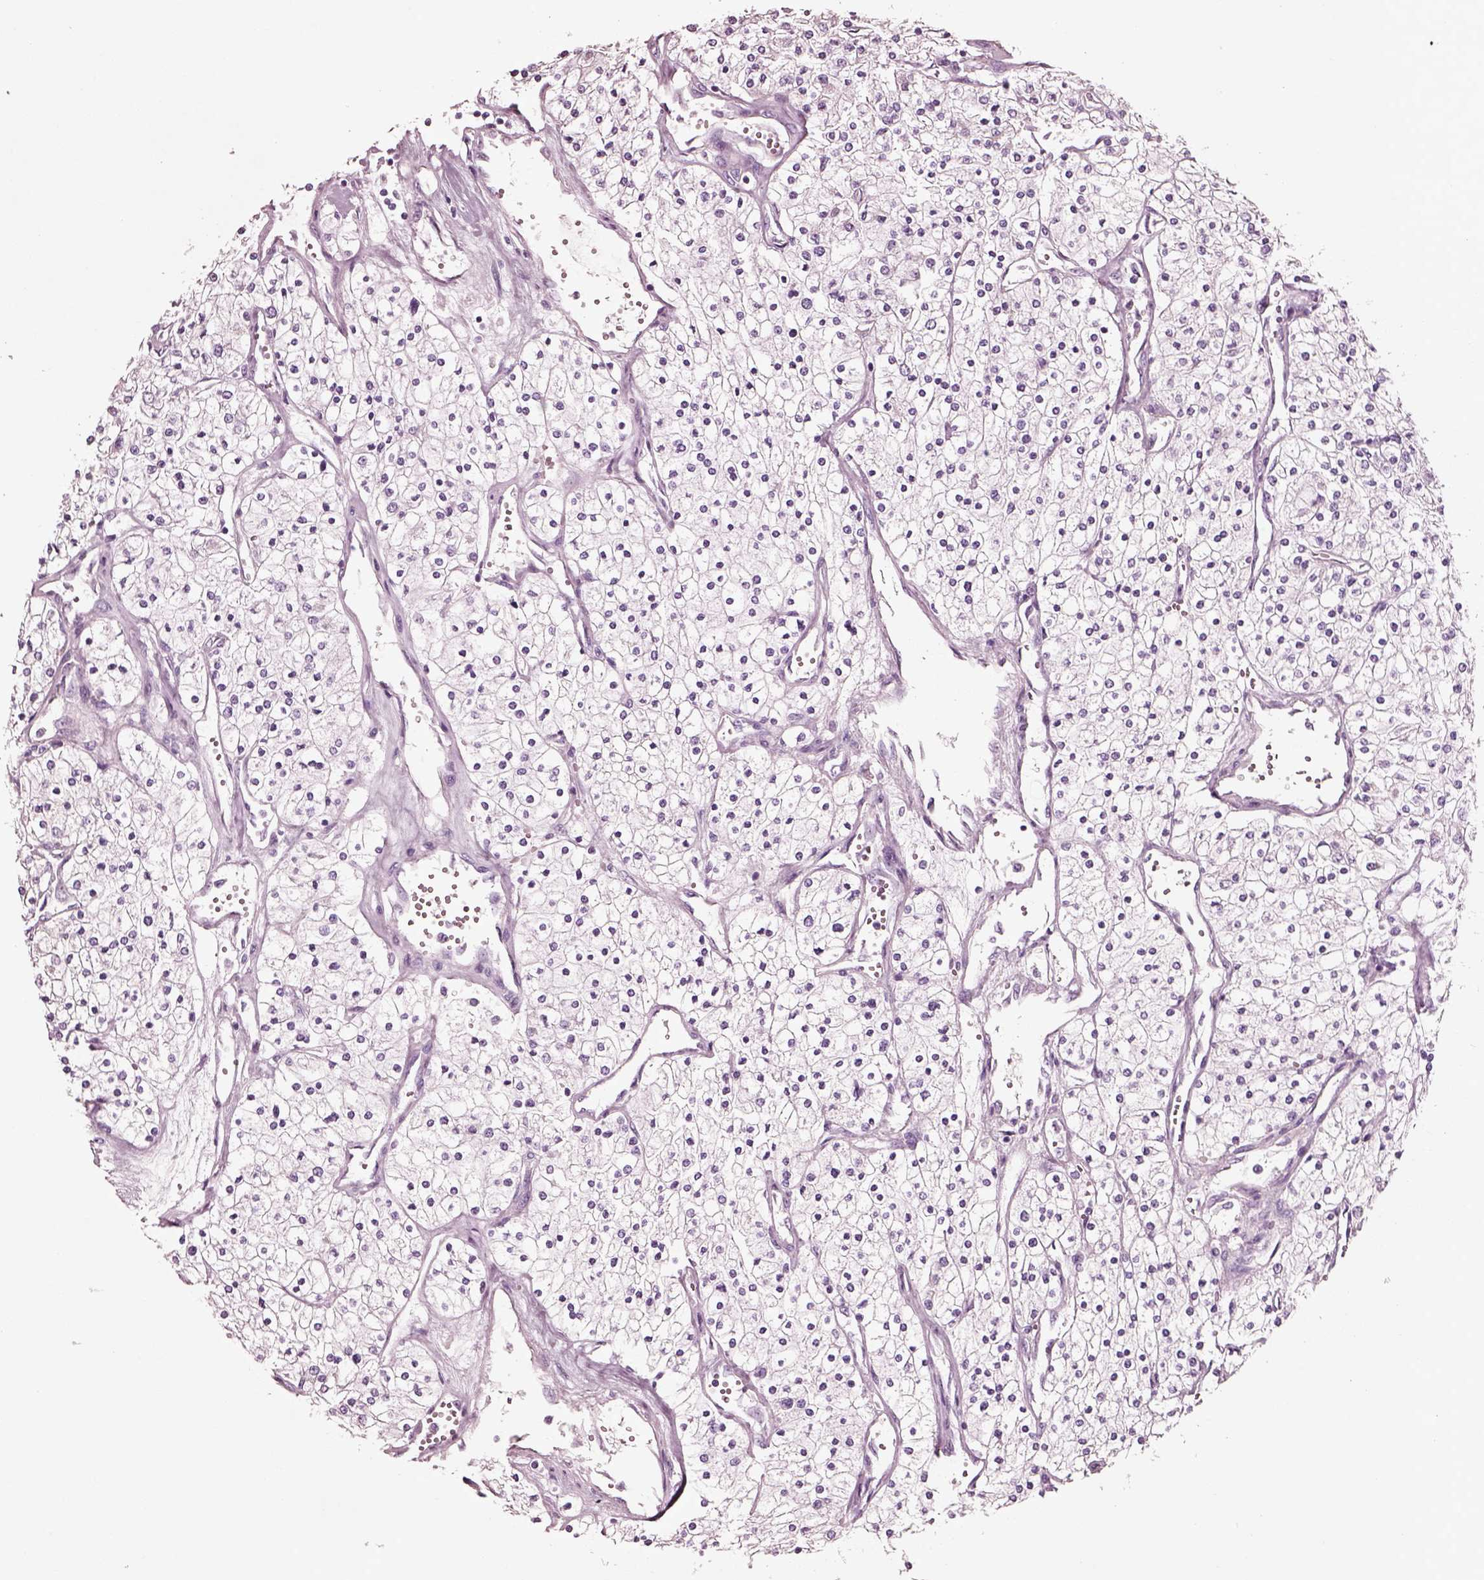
{"staining": {"intensity": "negative", "quantity": "none", "location": "none"}, "tissue": "renal cancer", "cell_type": "Tumor cells", "image_type": "cancer", "snomed": [{"axis": "morphology", "description": "Adenocarcinoma, NOS"}, {"axis": "topography", "description": "Kidney"}], "caption": "High magnification brightfield microscopy of adenocarcinoma (renal) stained with DAB (3,3'-diaminobenzidine) (brown) and counterstained with hematoxylin (blue): tumor cells show no significant positivity.", "gene": "NMRK2", "patient": {"sex": "male", "age": 80}}